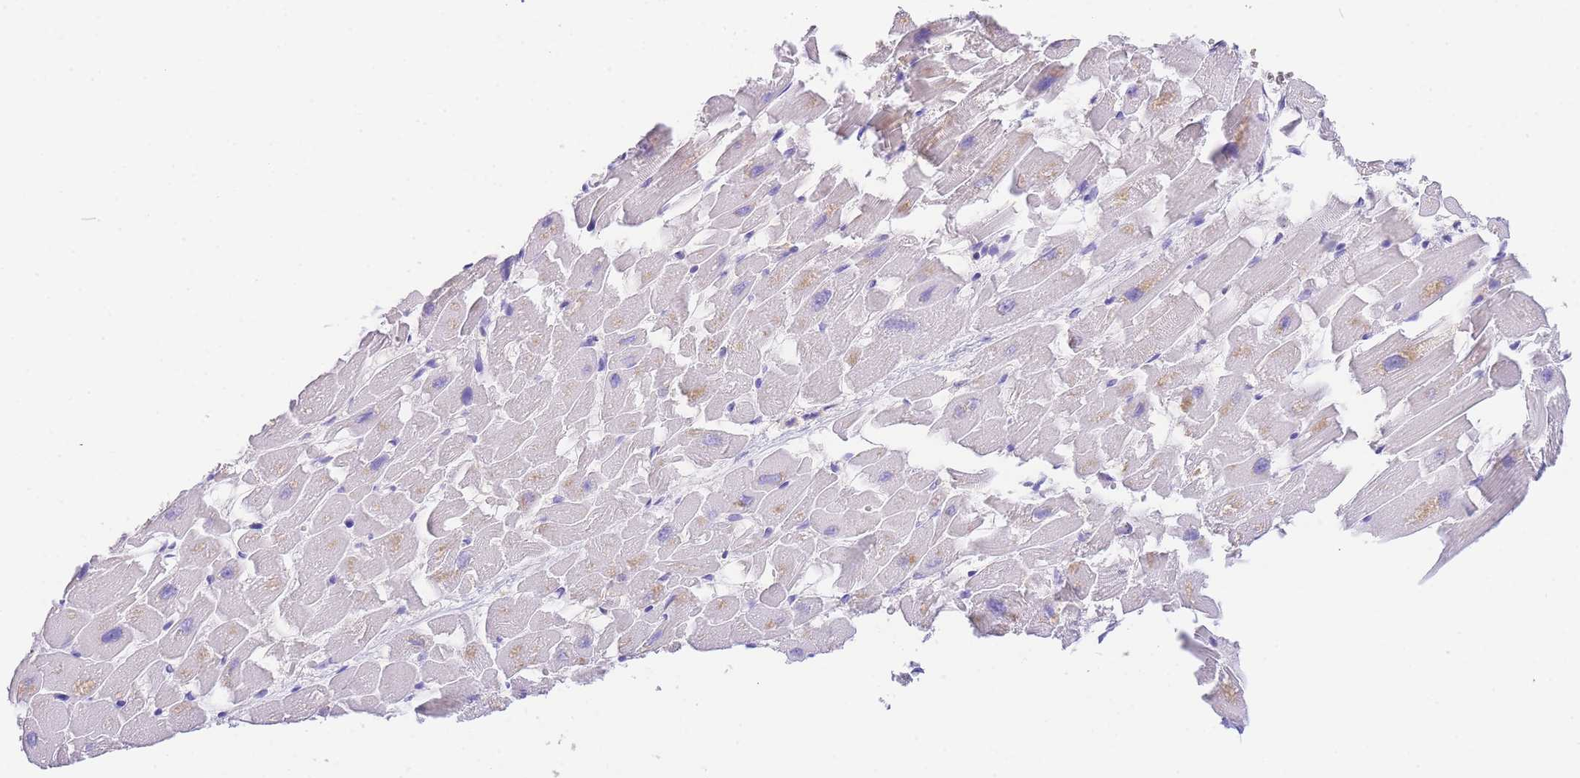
{"staining": {"intensity": "negative", "quantity": "none", "location": "none"}, "tissue": "heart muscle", "cell_type": "Cardiomyocytes", "image_type": "normal", "snomed": [{"axis": "morphology", "description": "Normal tissue, NOS"}, {"axis": "topography", "description": "Heart"}], "caption": "Normal heart muscle was stained to show a protein in brown. There is no significant expression in cardiomyocytes. (DAB immunohistochemistry with hematoxylin counter stain).", "gene": "EPN2", "patient": {"sex": "female", "age": 64}}